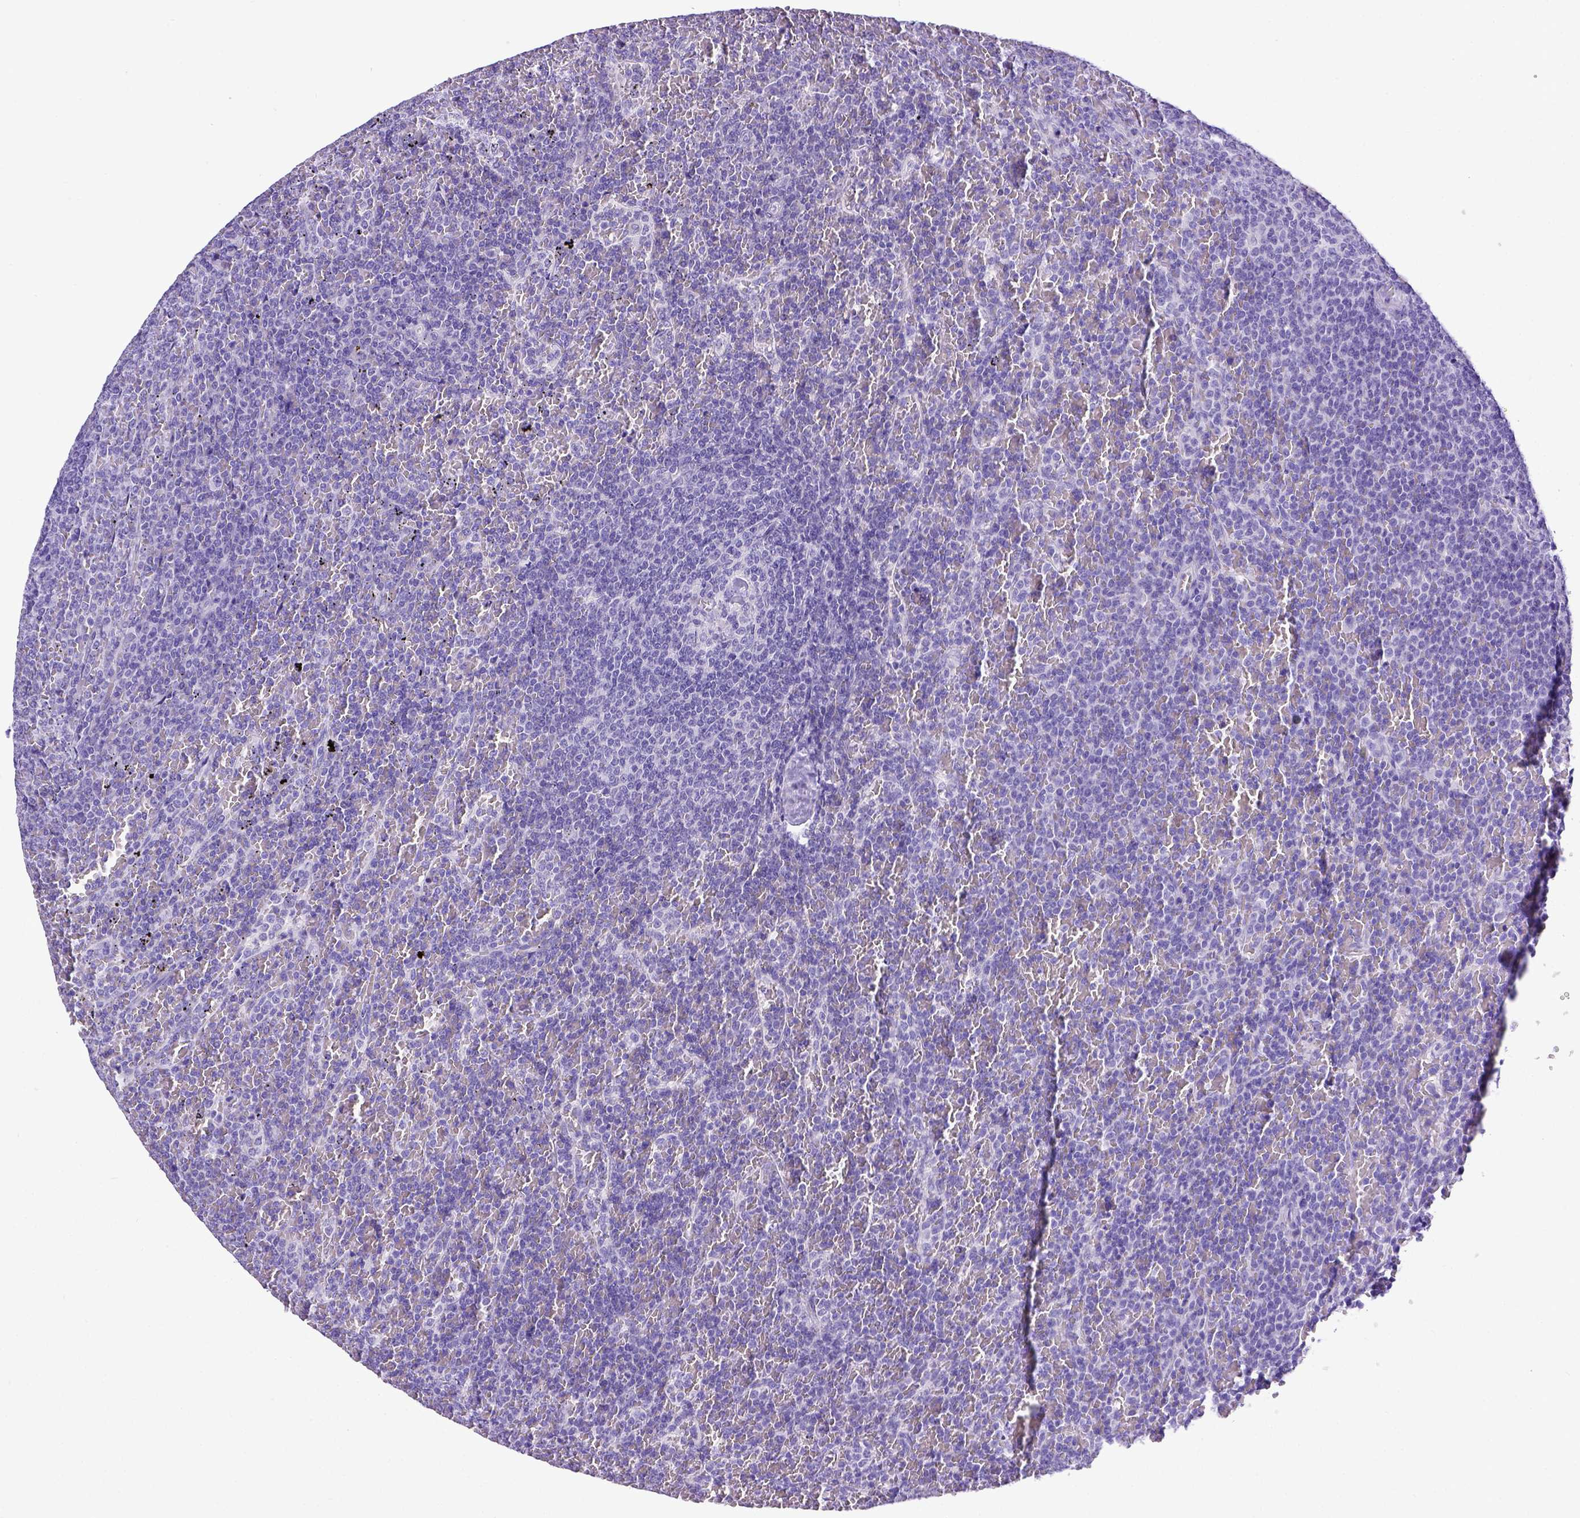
{"staining": {"intensity": "negative", "quantity": "none", "location": "none"}, "tissue": "lymphoma", "cell_type": "Tumor cells", "image_type": "cancer", "snomed": [{"axis": "morphology", "description": "Malignant lymphoma, non-Hodgkin's type, Low grade"}, {"axis": "topography", "description": "Spleen"}], "caption": "This is an immunohistochemistry image of low-grade malignant lymphoma, non-Hodgkin's type. There is no expression in tumor cells.", "gene": "ESR1", "patient": {"sex": "female", "age": 77}}